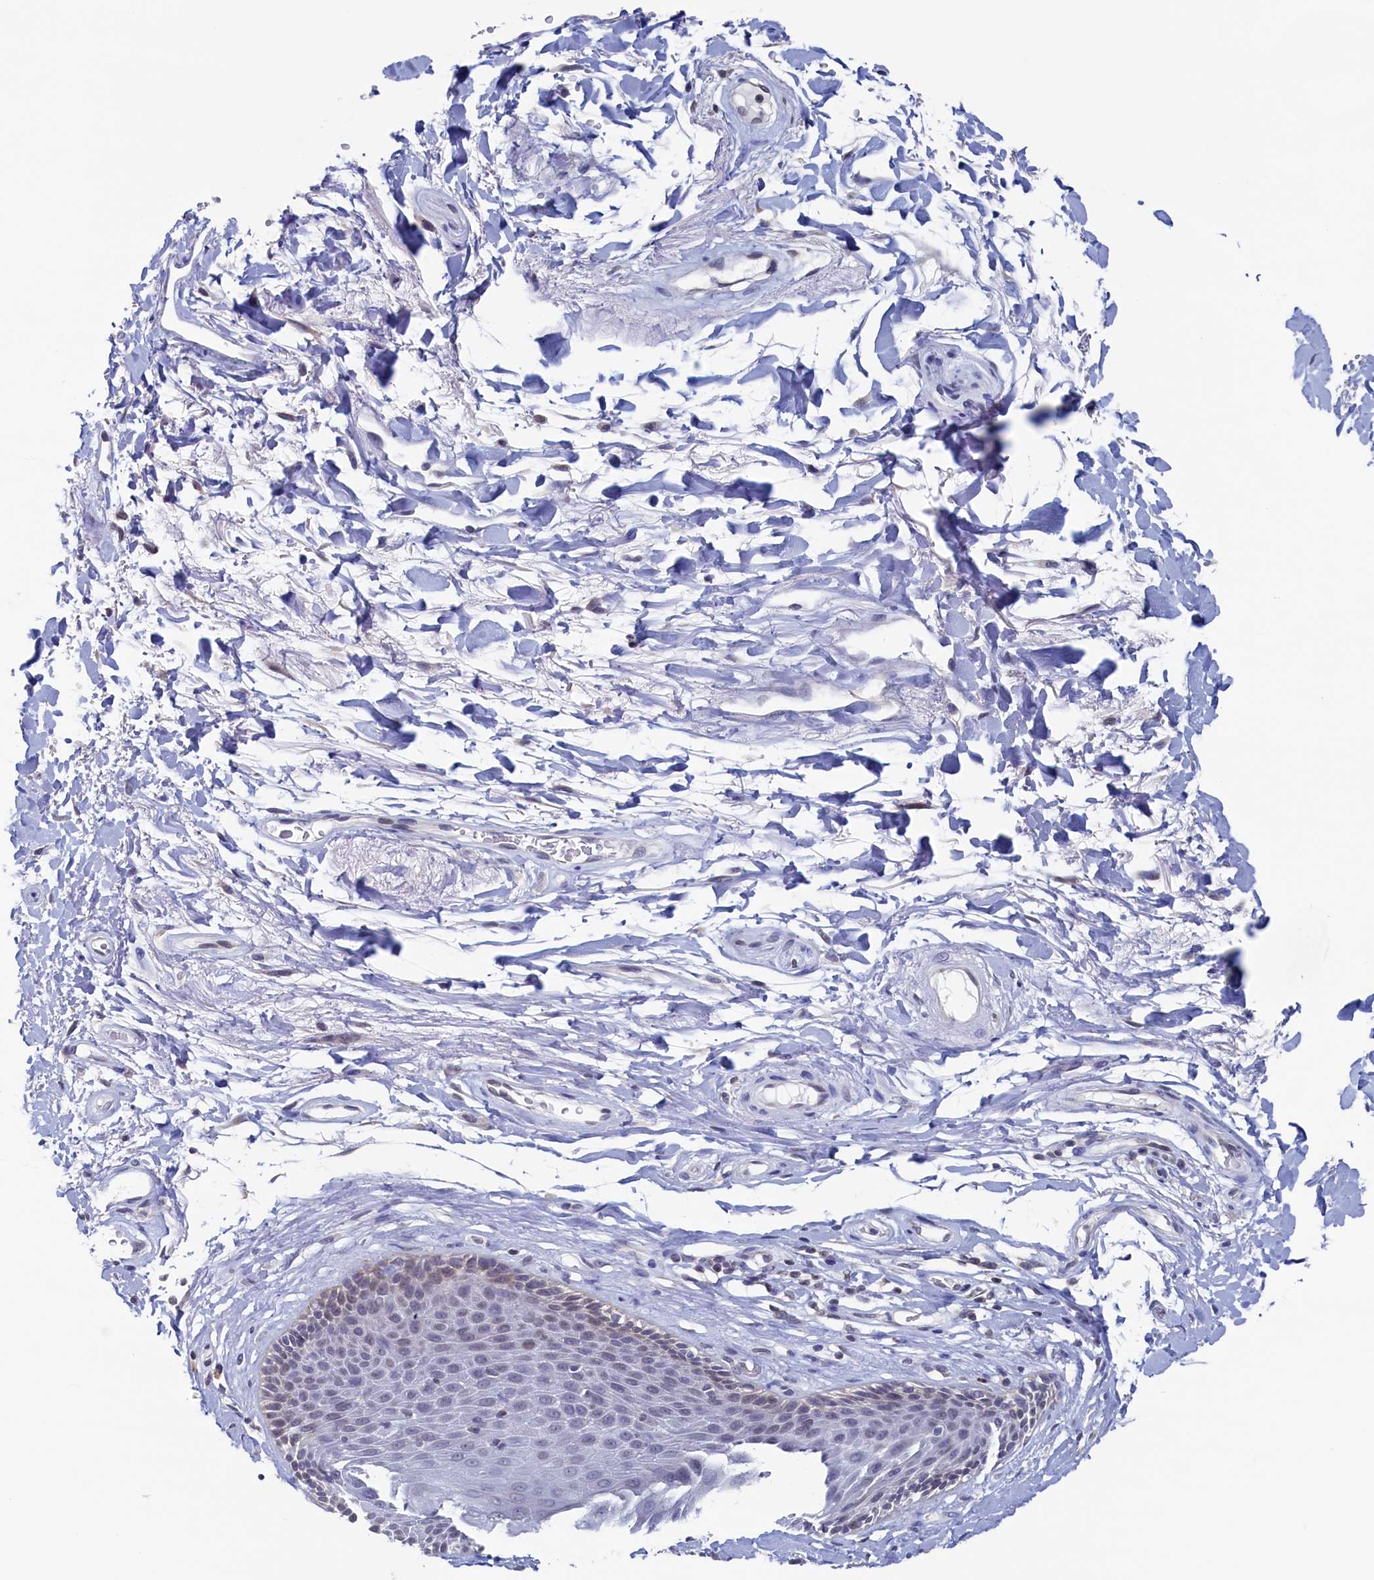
{"staining": {"intensity": "moderate", "quantity": "<25%", "location": "cytoplasmic/membranous"}, "tissue": "skin", "cell_type": "Epidermal cells", "image_type": "normal", "snomed": [{"axis": "morphology", "description": "Normal tissue, NOS"}, {"axis": "topography", "description": "Anal"}], "caption": "This image demonstrates immunohistochemistry (IHC) staining of benign skin, with low moderate cytoplasmic/membranous staining in approximately <25% of epidermal cells.", "gene": "C11orf54", "patient": {"sex": "male", "age": 74}}